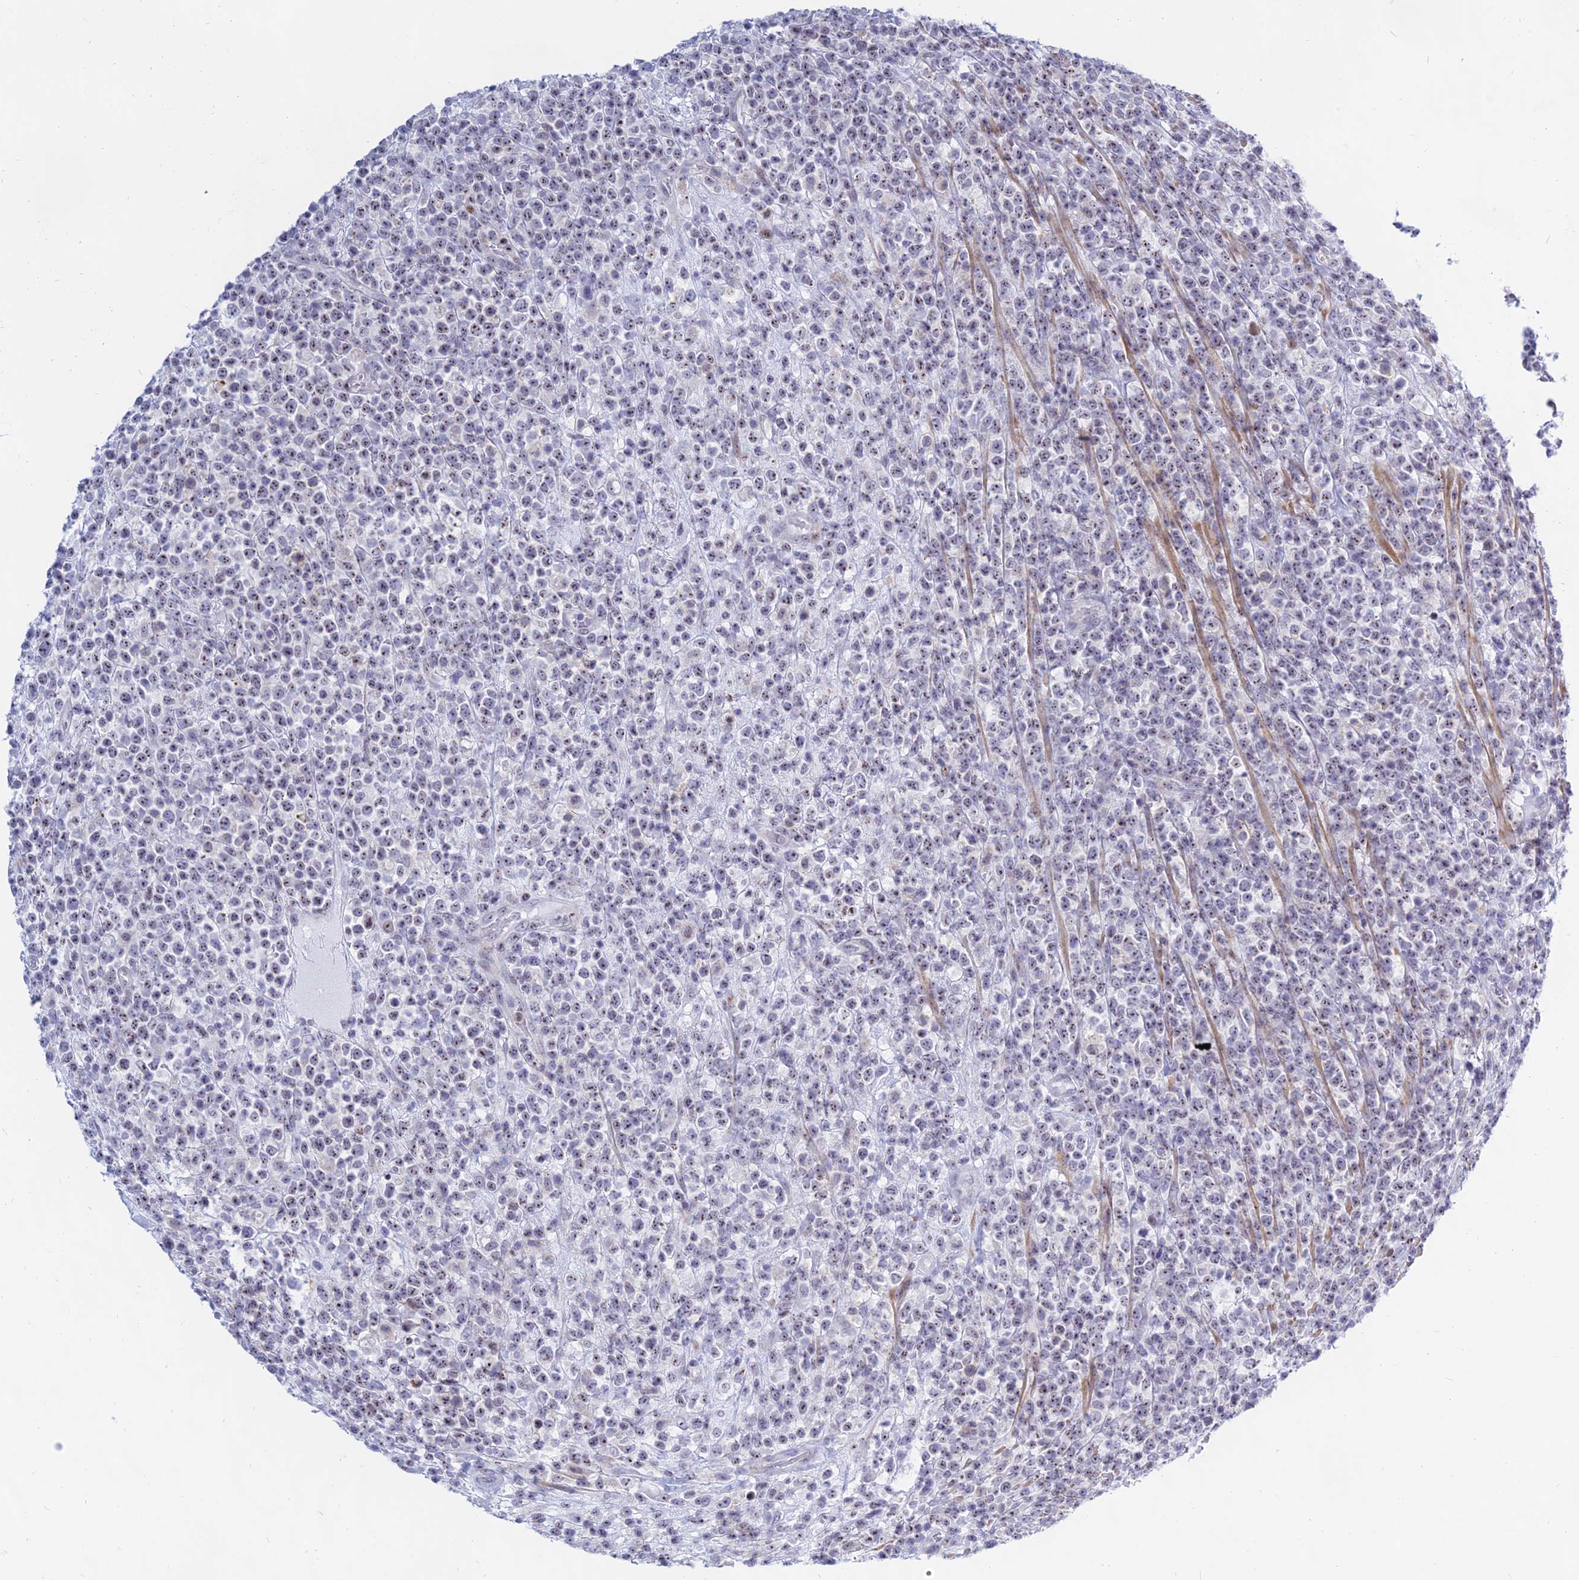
{"staining": {"intensity": "negative", "quantity": "none", "location": "none"}, "tissue": "lymphoma", "cell_type": "Tumor cells", "image_type": "cancer", "snomed": [{"axis": "morphology", "description": "Malignant lymphoma, non-Hodgkin's type, High grade"}, {"axis": "topography", "description": "Colon"}], "caption": "The immunohistochemistry image has no significant positivity in tumor cells of lymphoma tissue.", "gene": "KRR1", "patient": {"sex": "female", "age": 53}}